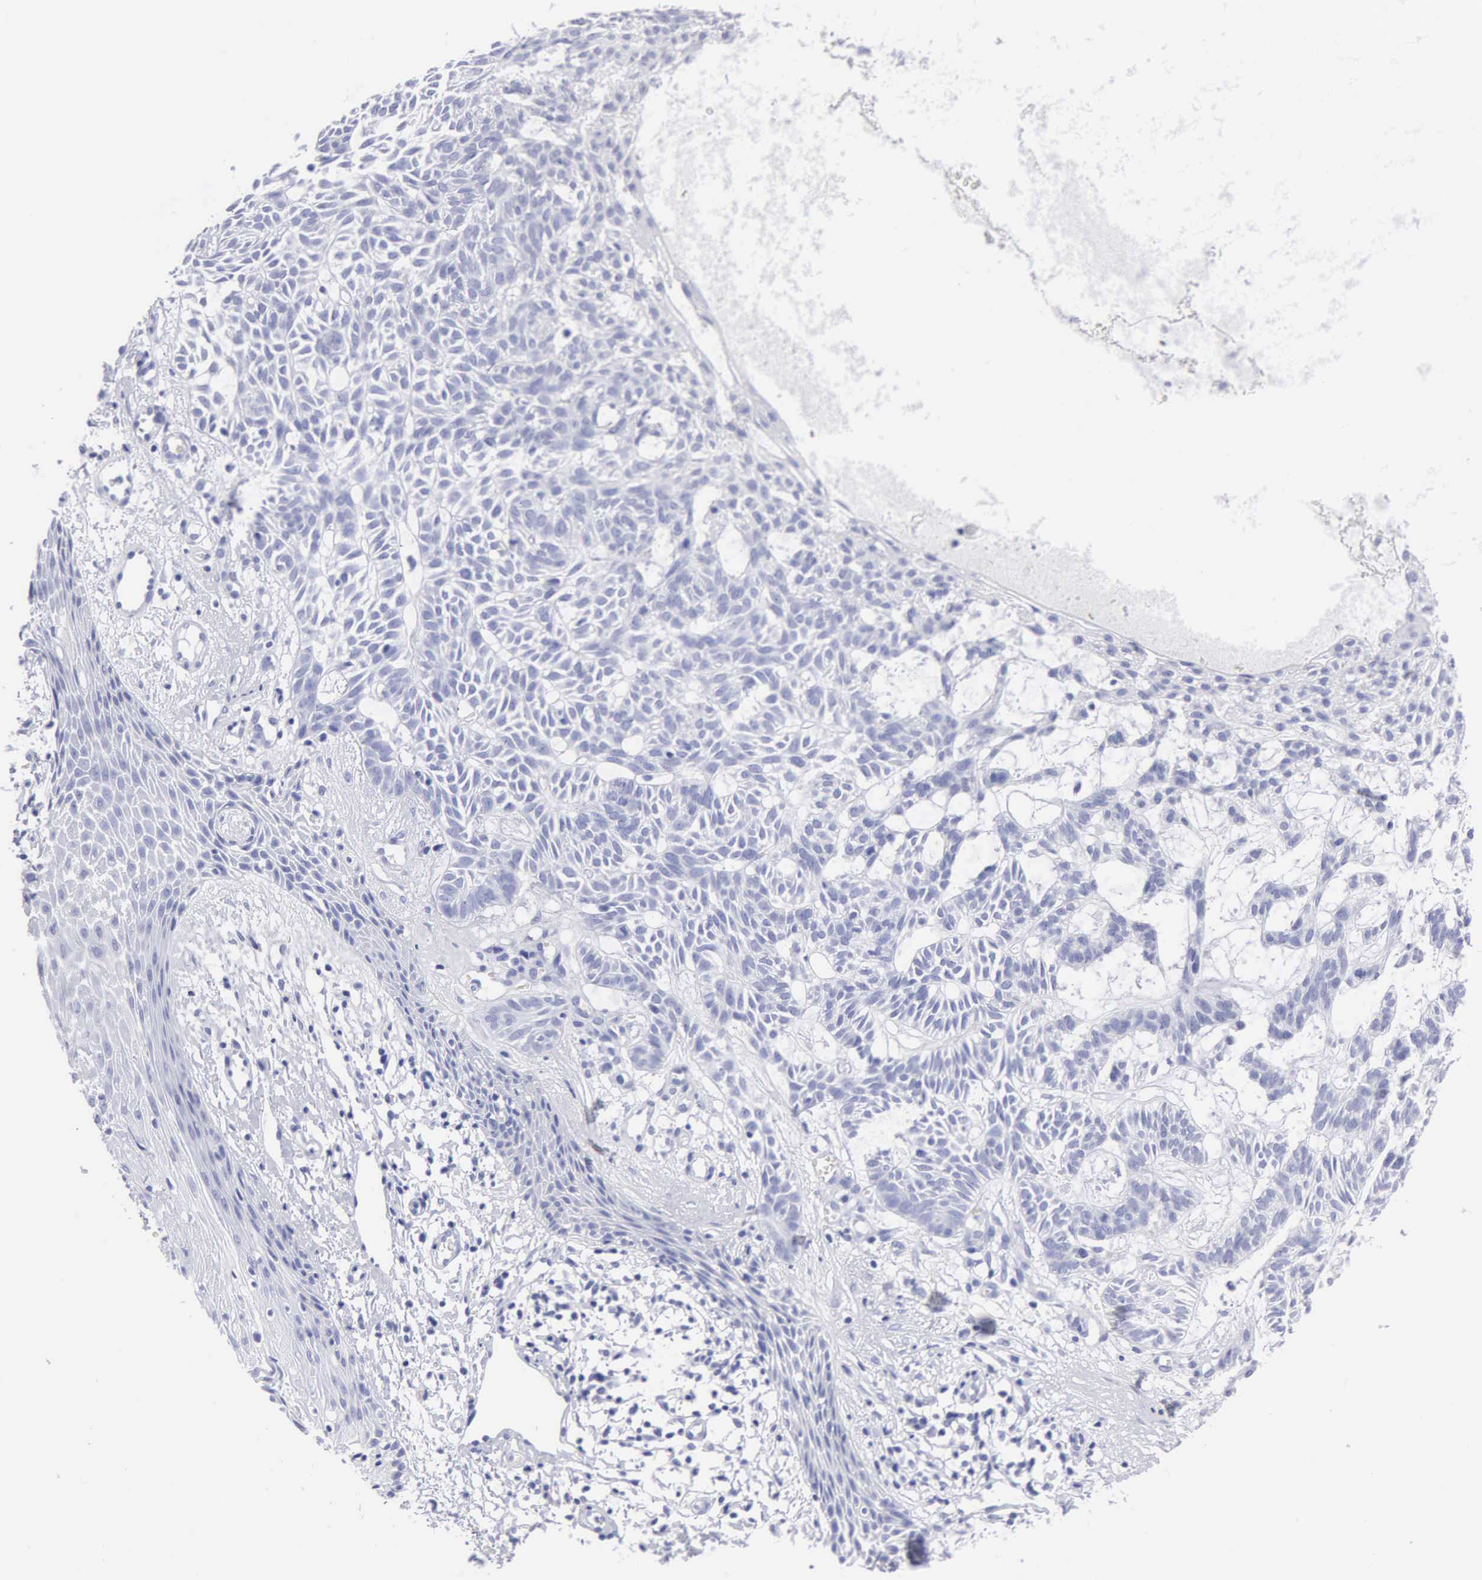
{"staining": {"intensity": "negative", "quantity": "none", "location": "none"}, "tissue": "skin cancer", "cell_type": "Tumor cells", "image_type": "cancer", "snomed": [{"axis": "morphology", "description": "Basal cell carcinoma"}, {"axis": "topography", "description": "Skin"}], "caption": "Immunohistochemistry (IHC) micrograph of human skin cancer stained for a protein (brown), which displays no positivity in tumor cells.", "gene": "CYP19A1", "patient": {"sex": "male", "age": 75}}